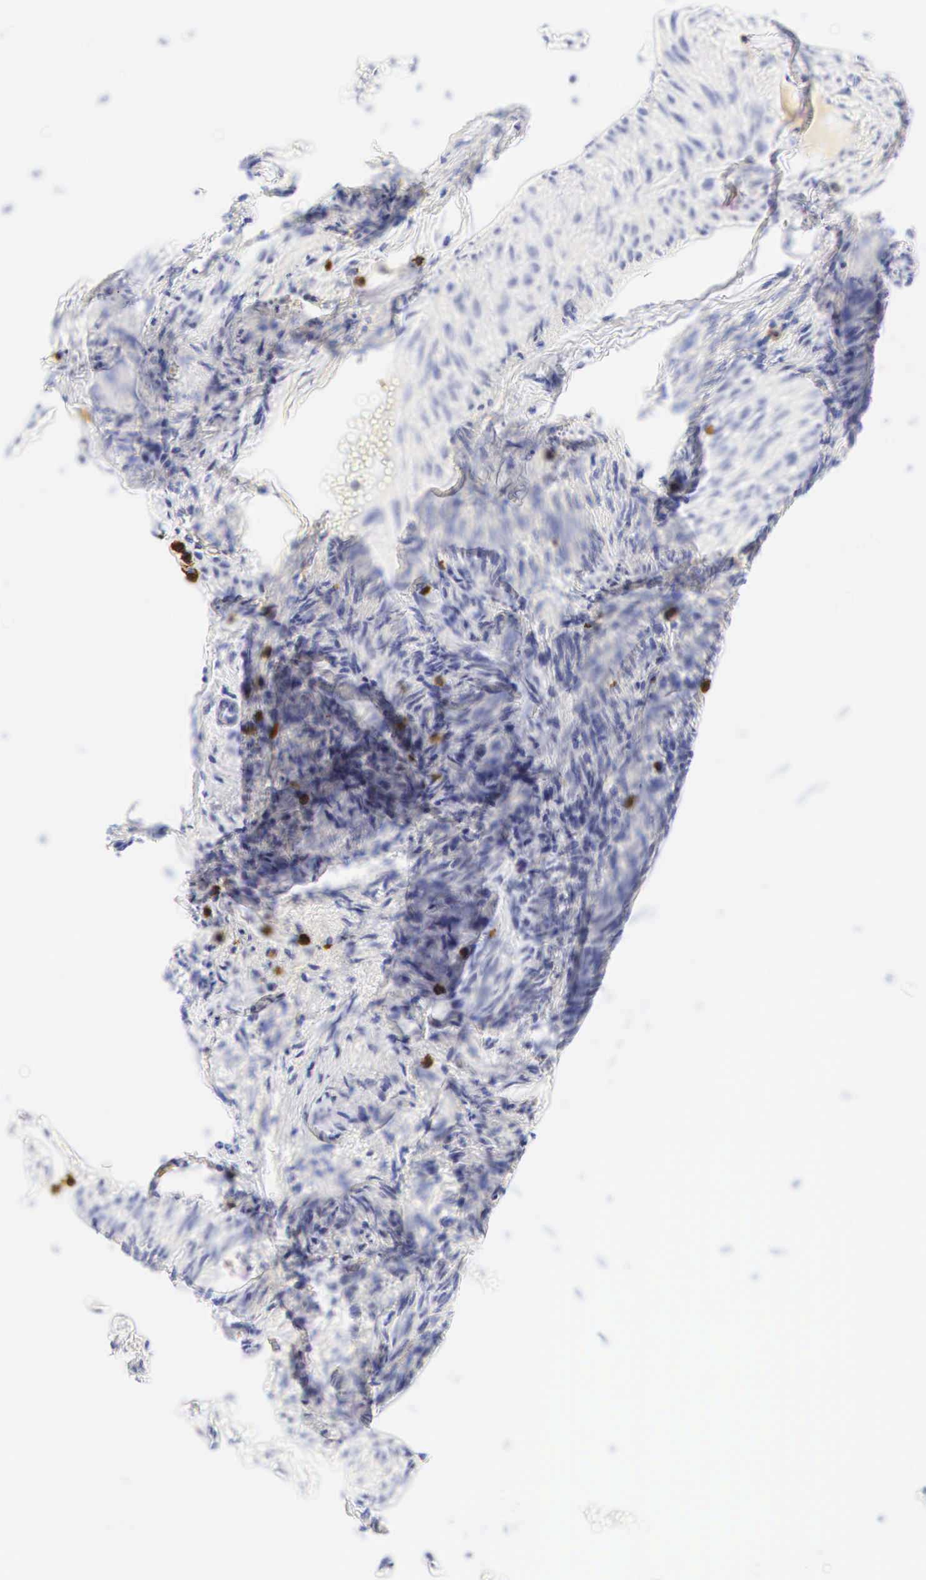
{"staining": {"intensity": "negative", "quantity": "none", "location": "none"}, "tissue": "endometrial cancer", "cell_type": "Tumor cells", "image_type": "cancer", "snomed": [{"axis": "morphology", "description": "Adenocarcinoma, NOS"}, {"axis": "topography", "description": "Endometrium"}], "caption": "Tumor cells are negative for brown protein staining in endometrial adenocarcinoma. (DAB IHC, high magnification).", "gene": "CD8A", "patient": {"sex": "female", "age": 76}}